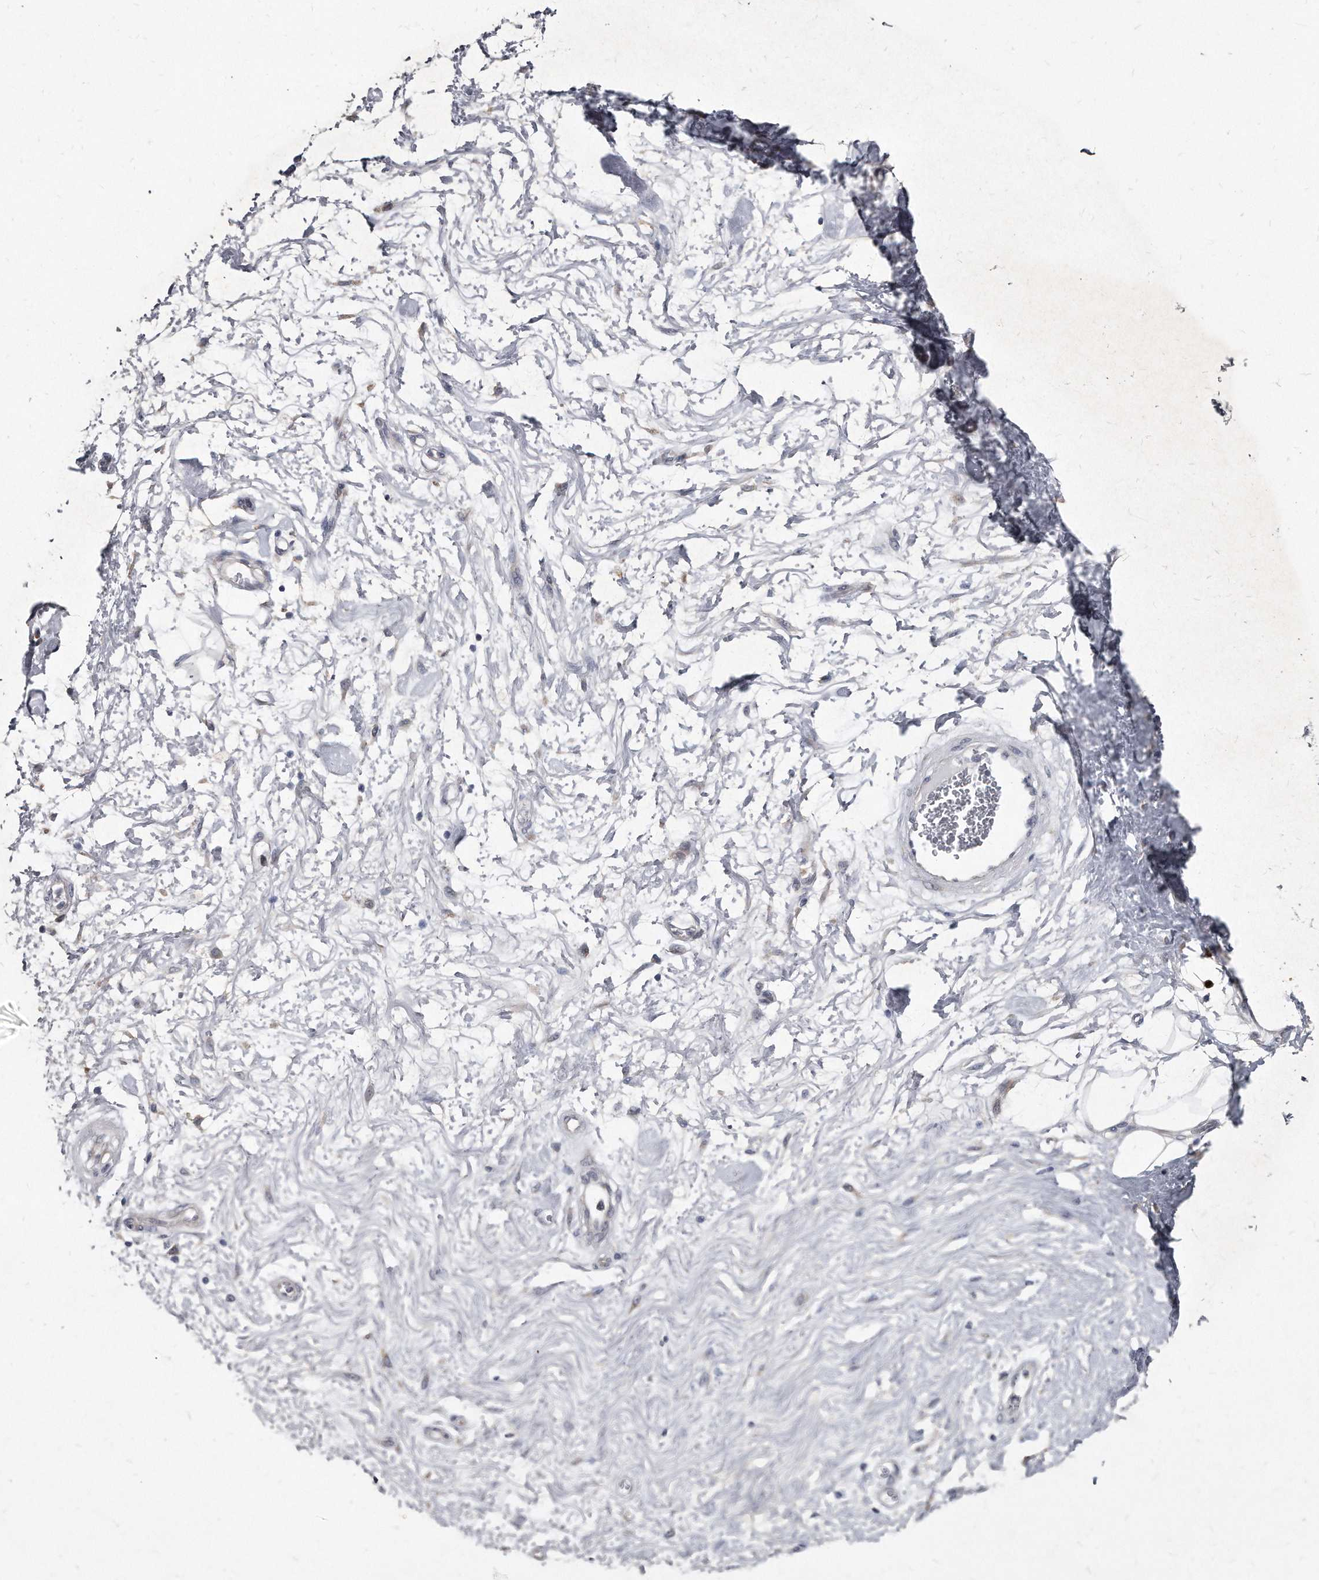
{"staining": {"intensity": "weak", "quantity": ">75%", "location": "cytoplasmic/membranous"}, "tissue": "adipose tissue", "cell_type": "Adipocytes", "image_type": "normal", "snomed": [{"axis": "morphology", "description": "Normal tissue, NOS"}, {"axis": "morphology", "description": "Adenocarcinoma, NOS"}, {"axis": "topography", "description": "Pancreas"}, {"axis": "topography", "description": "Peripheral nerve tissue"}], "caption": "Weak cytoplasmic/membranous positivity is present in about >75% of adipocytes in normal adipose tissue. (DAB IHC, brown staining for protein, blue staining for nuclei).", "gene": "KLHDC3", "patient": {"sex": "male", "age": 59}}